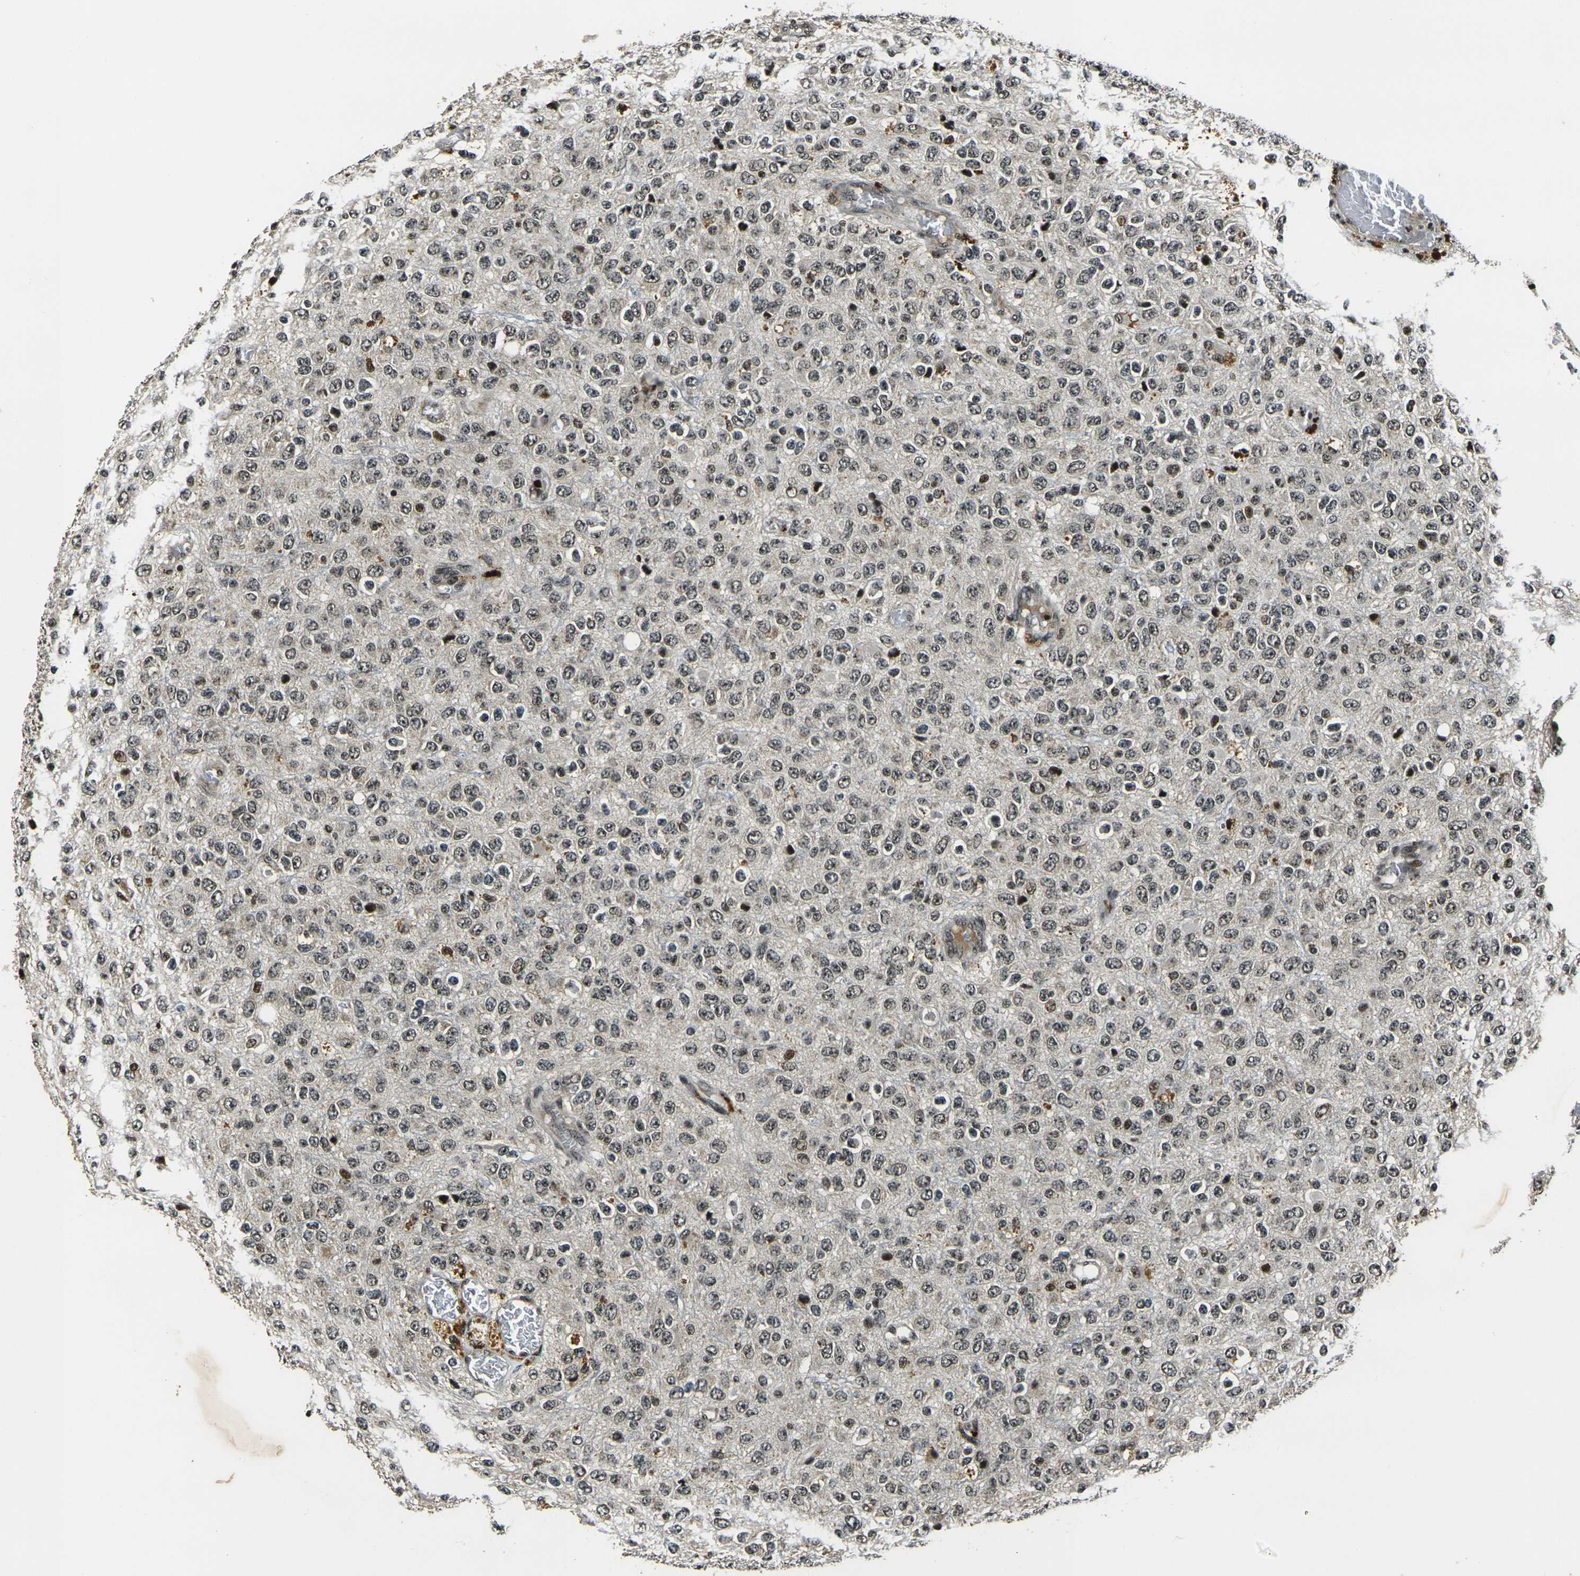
{"staining": {"intensity": "moderate", "quantity": "25%-75%", "location": "nuclear"}, "tissue": "glioma", "cell_type": "Tumor cells", "image_type": "cancer", "snomed": [{"axis": "morphology", "description": "Glioma, malignant, High grade"}, {"axis": "topography", "description": "pancreas cauda"}], "caption": "High-magnification brightfield microscopy of malignant glioma (high-grade) stained with DAB (3,3'-diaminobenzidine) (brown) and counterstained with hematoxylin (blue). tumor cells exhibit moderate nuclear positivity is present in approximately25%-75% of cells.", "gene": "ACTL6A", "patient": {"sex": "male", "age": 60}}